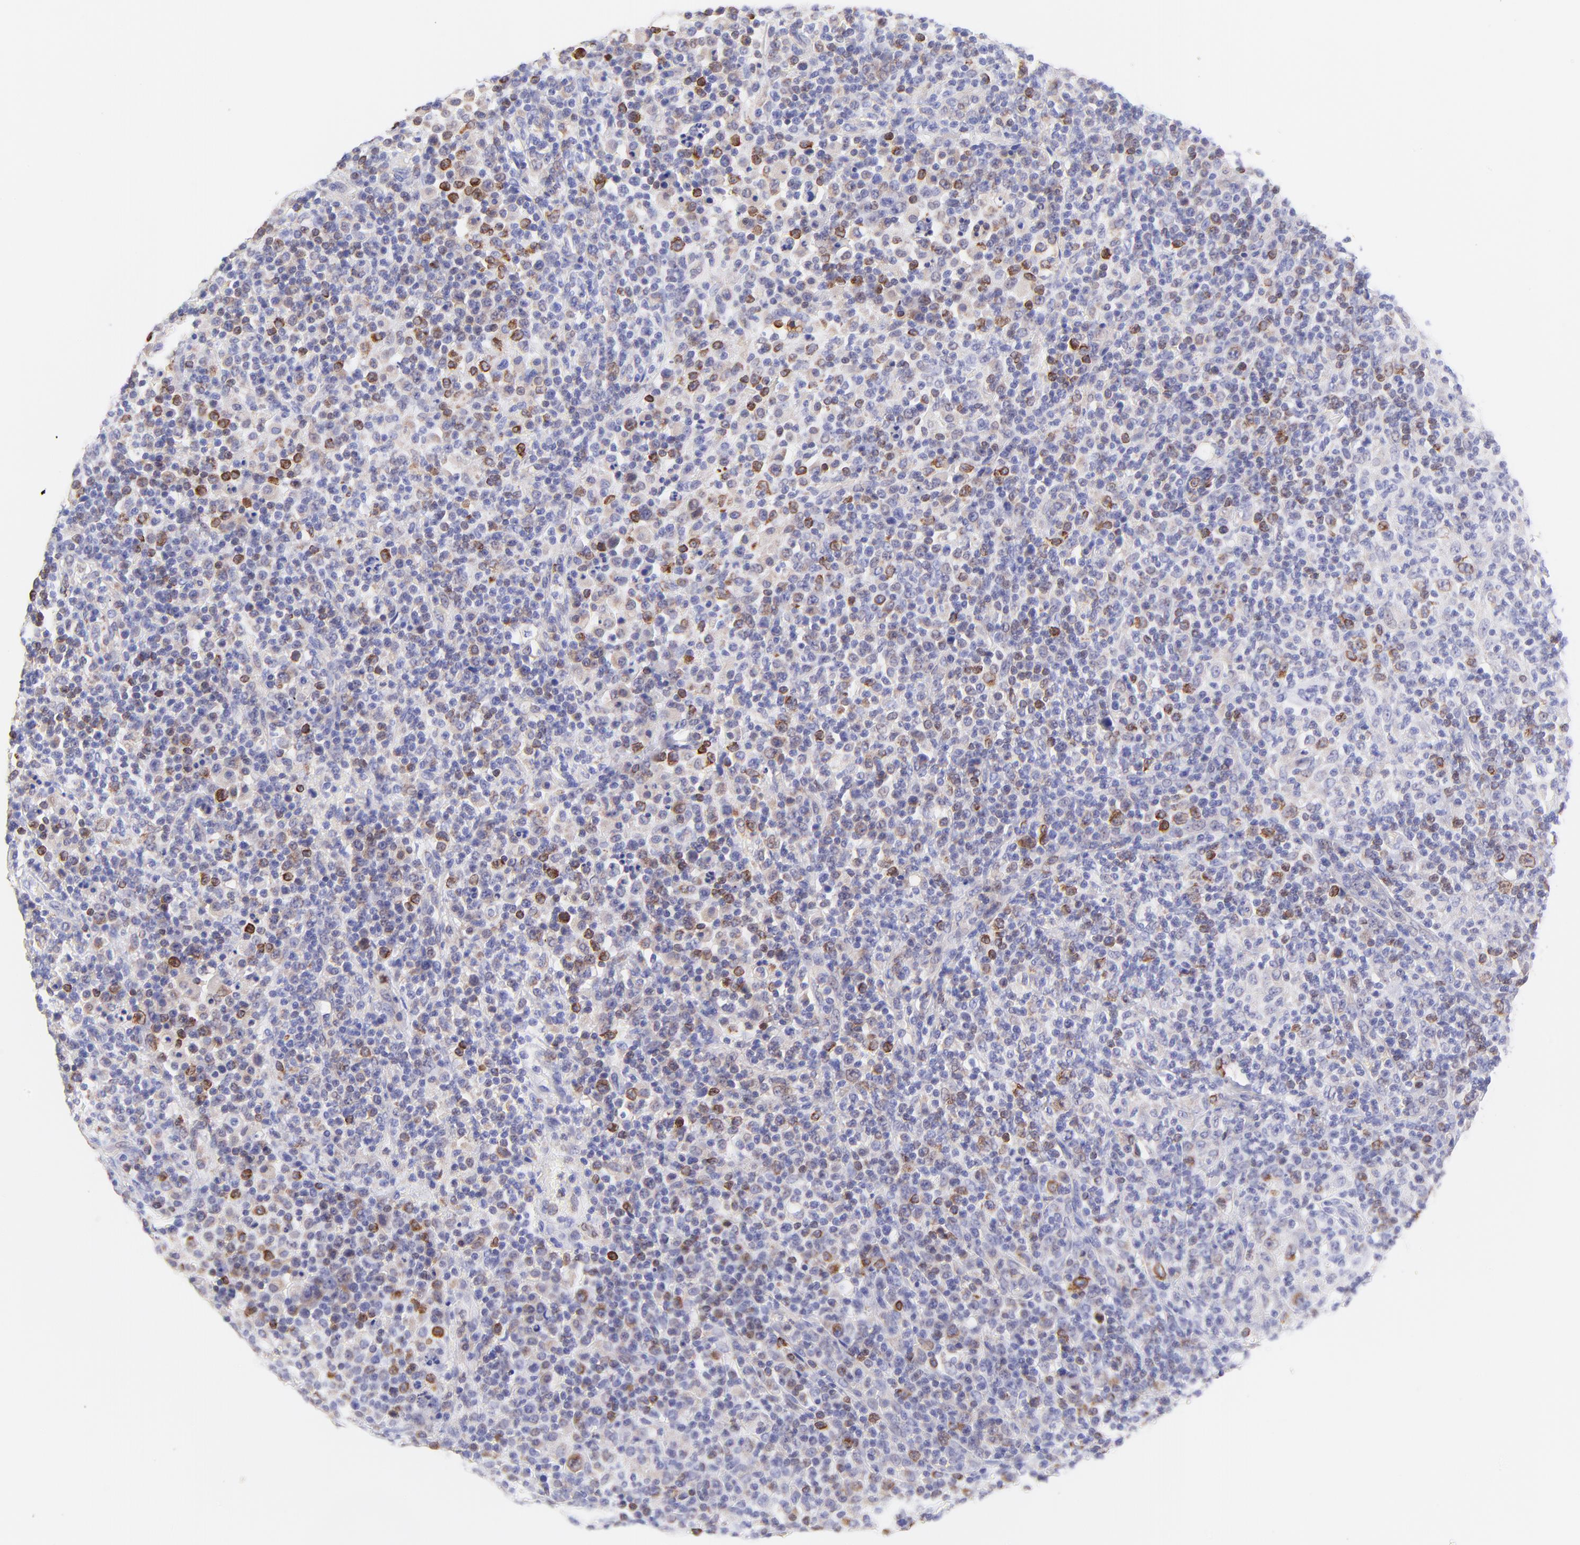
{"staining": {"intensity": "moderate", "quantity": "<25%", "location": "cytoplasmic/membranous"}, "tissue": "lymphoma", "cell_type": "Tumor cells", "image_type": "cancer", "snomed": [{"axis": "morphology", "description": "Hodgkin's disease, NOS"}, {"axis": "topography", "description": "Lymph node"}], "caption": "This micrograph displays immunohistochemistry (IHC) staining of human lymphoma, with low moderate cytoplasmic/membranous positivity in about <25% of tumor cells.", "gene": "IRAG2", "patient": {"sex": "male", "age": 65}}